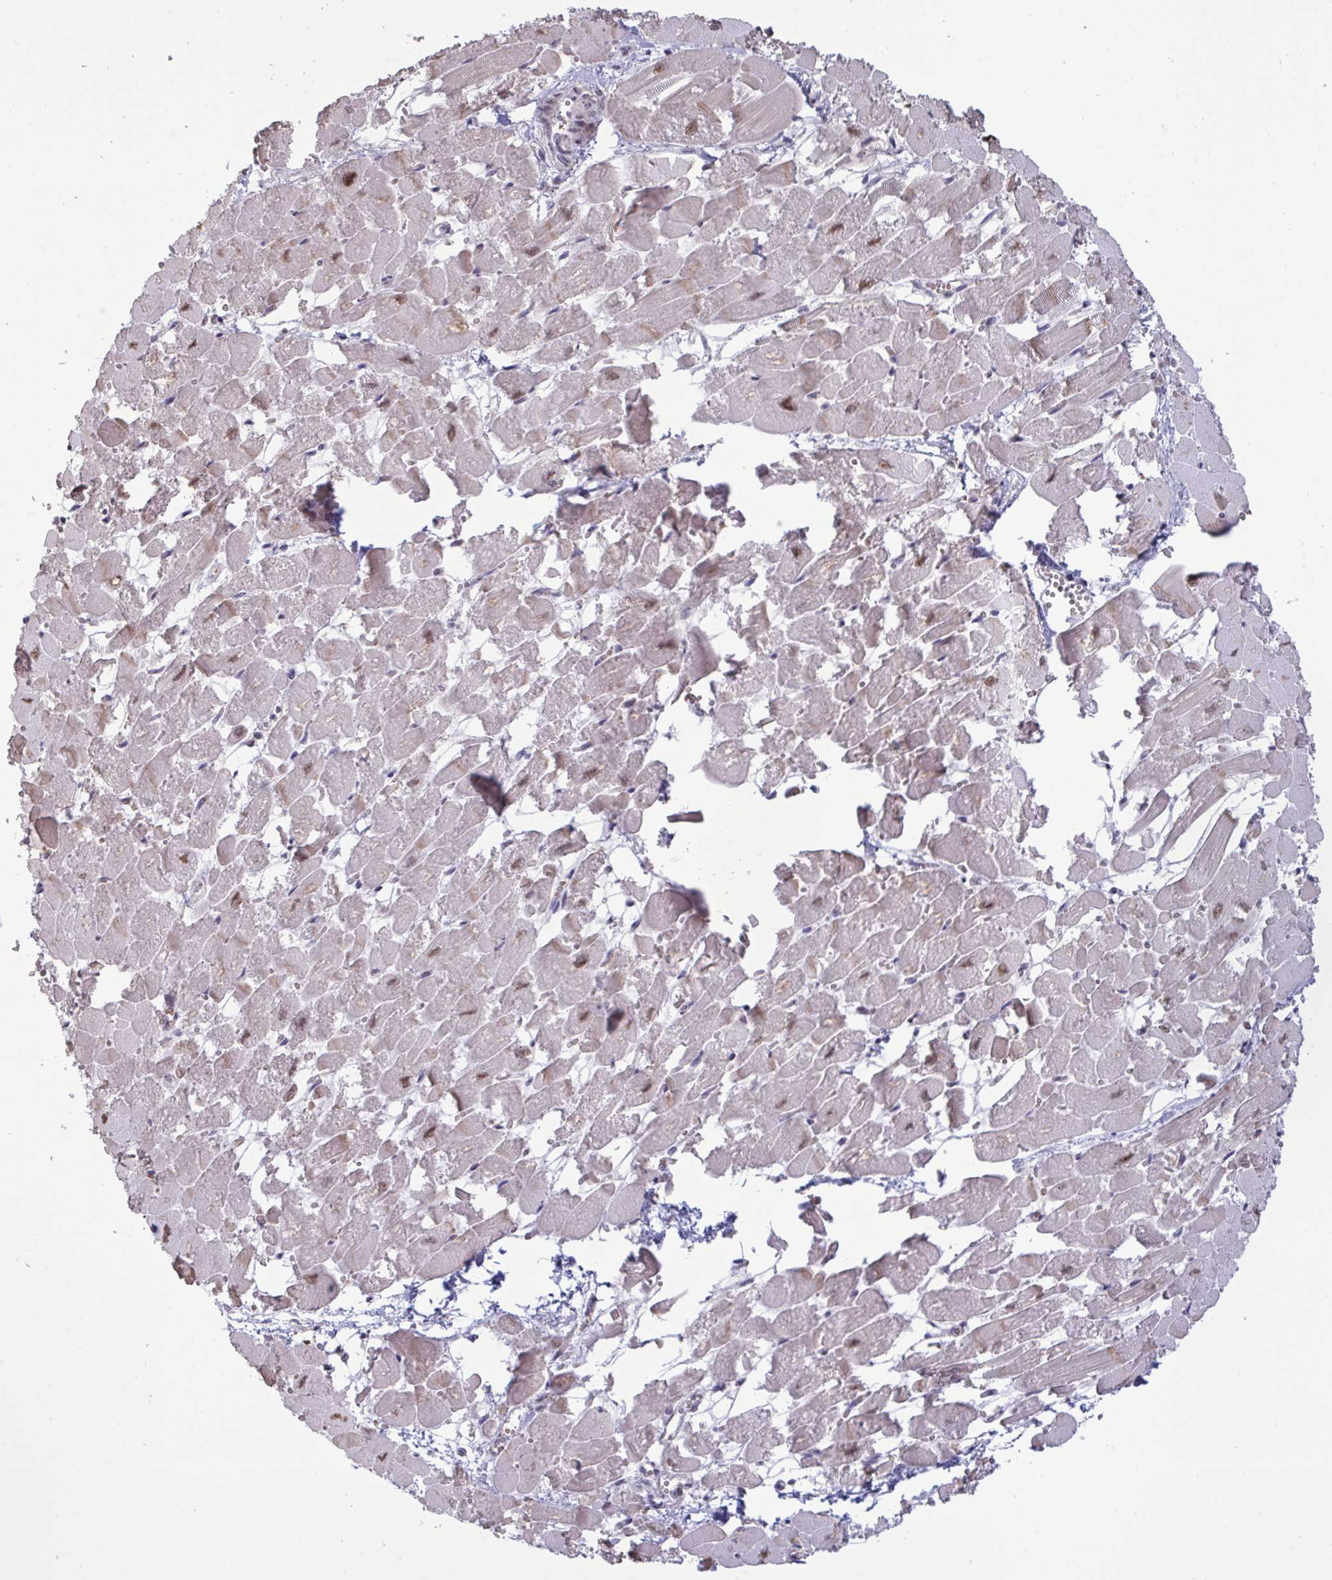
{"staining": {"intensity": "moderate", "quantity": "25%-75%", "location": "nuclear"}, "tissue": "heart muscle", "cell_type": "Cardiomyocytes", "image_type": "normal", "snomed": [{"axis": "morphology", "description": "Normal tissue, NOS"}, {"axis": "topography", "description": "Heart"}], "caption": "Moderate nuclear positivity for a protein is appreciated in about 25%-75% of cardiomyocytes of normal heart muscle using immunohistochemistry.", "gene": "PUF60", "patient": {"sex": "female", "age": 52}}